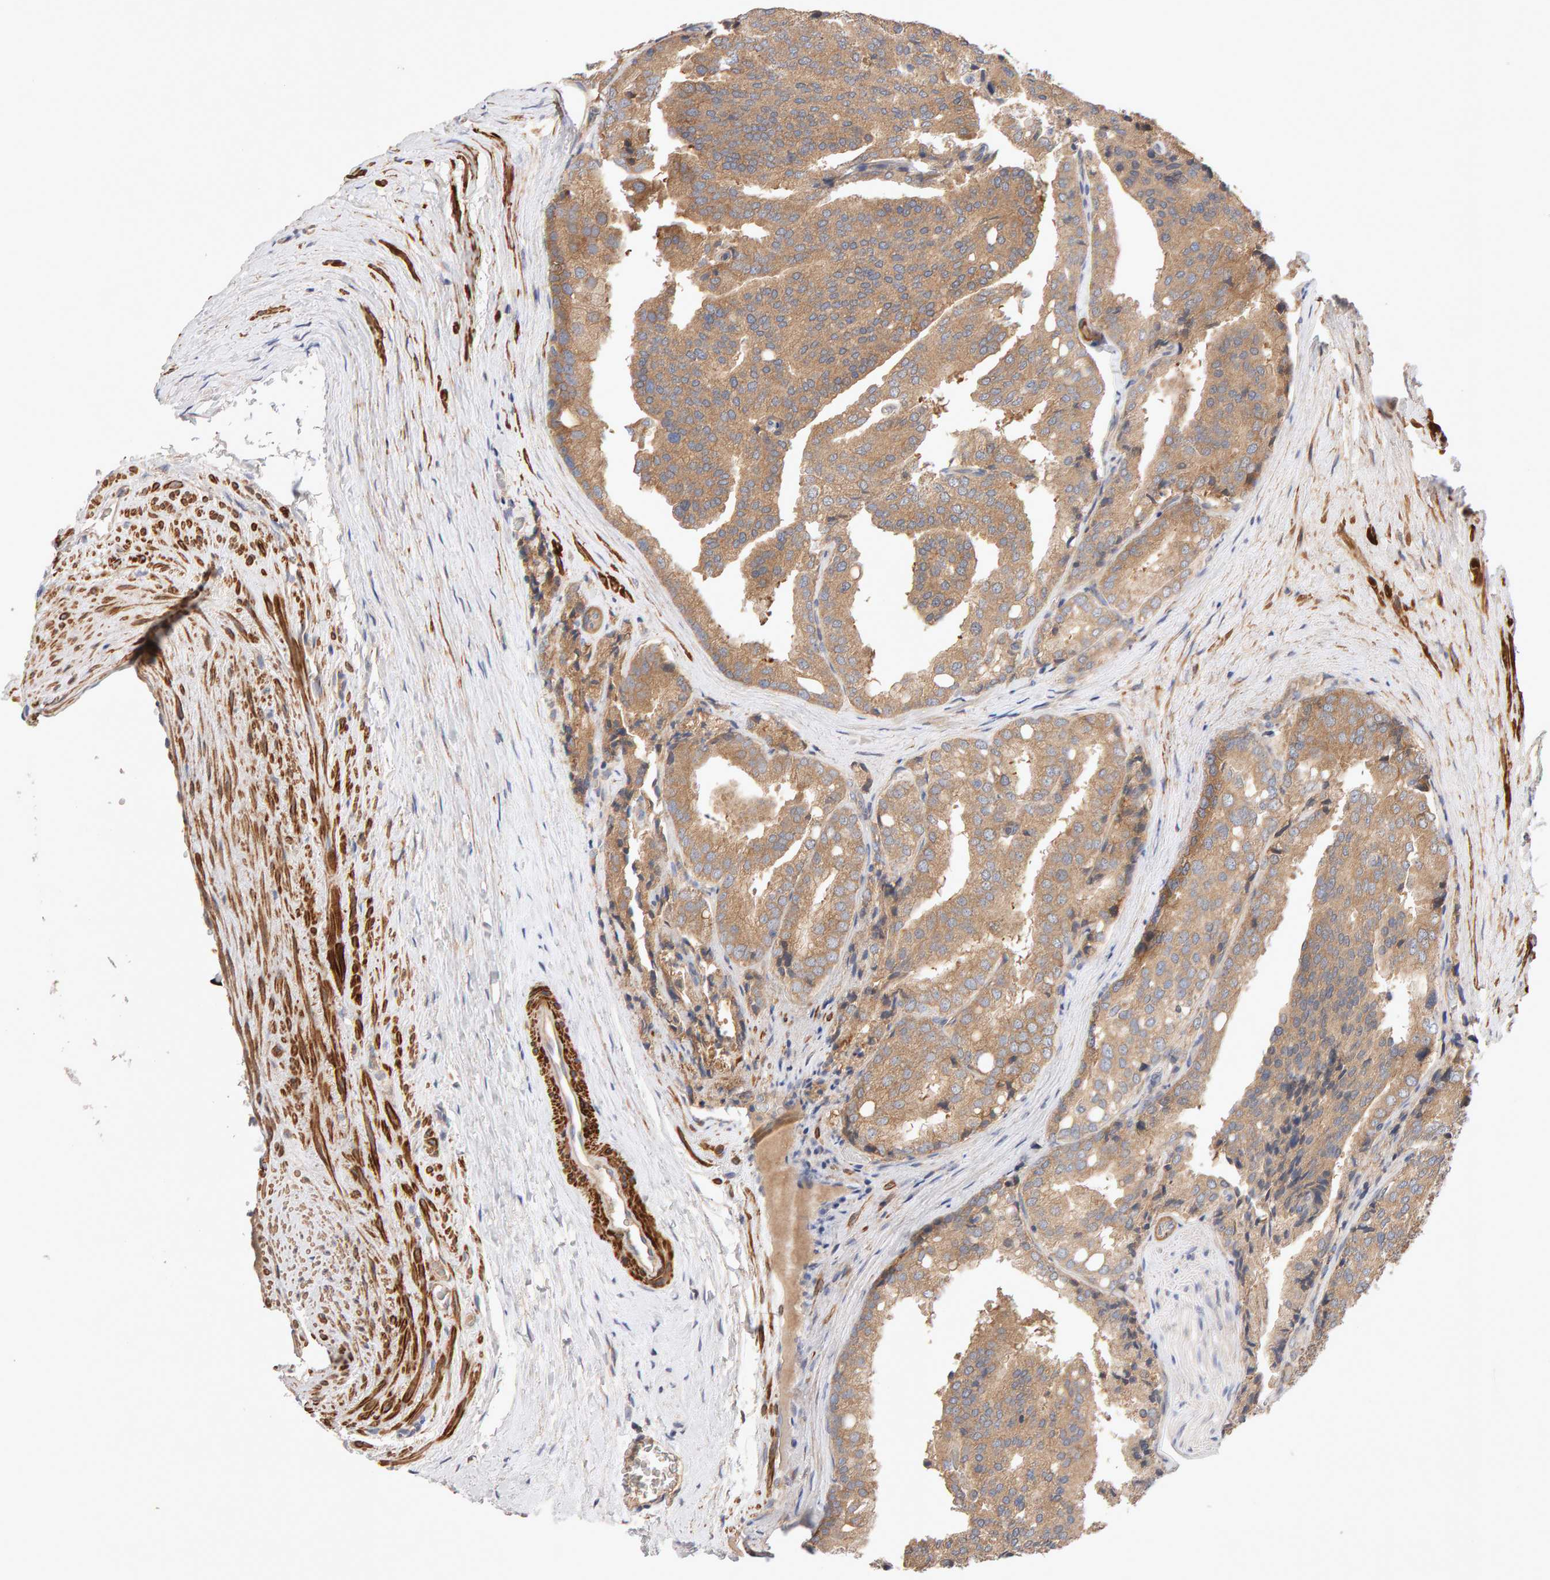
{"staining": {"intensity": "moderate", "quantity": ">75%", "location": "cytoplasmic/membranous"}, "tissue": "prostate cancer", "cell_type": "Tumor cells", "image_type": "cancer", "snomed": [{"axis": "morphology", "description": "Adenocarcinoma, High grade"}, {"axis": "topography", "description": "Prostate"}], "caption": "The micrograph demonstrates immunohistochemical staining of prostate cancer (adenocarcinoma (high-grade)). There is moderate cytoplasmic/membranous expression is seen in about >75% of tumor cells.", "gene": "RNF19A", "patient": {"sex": "male", "age": 50}}